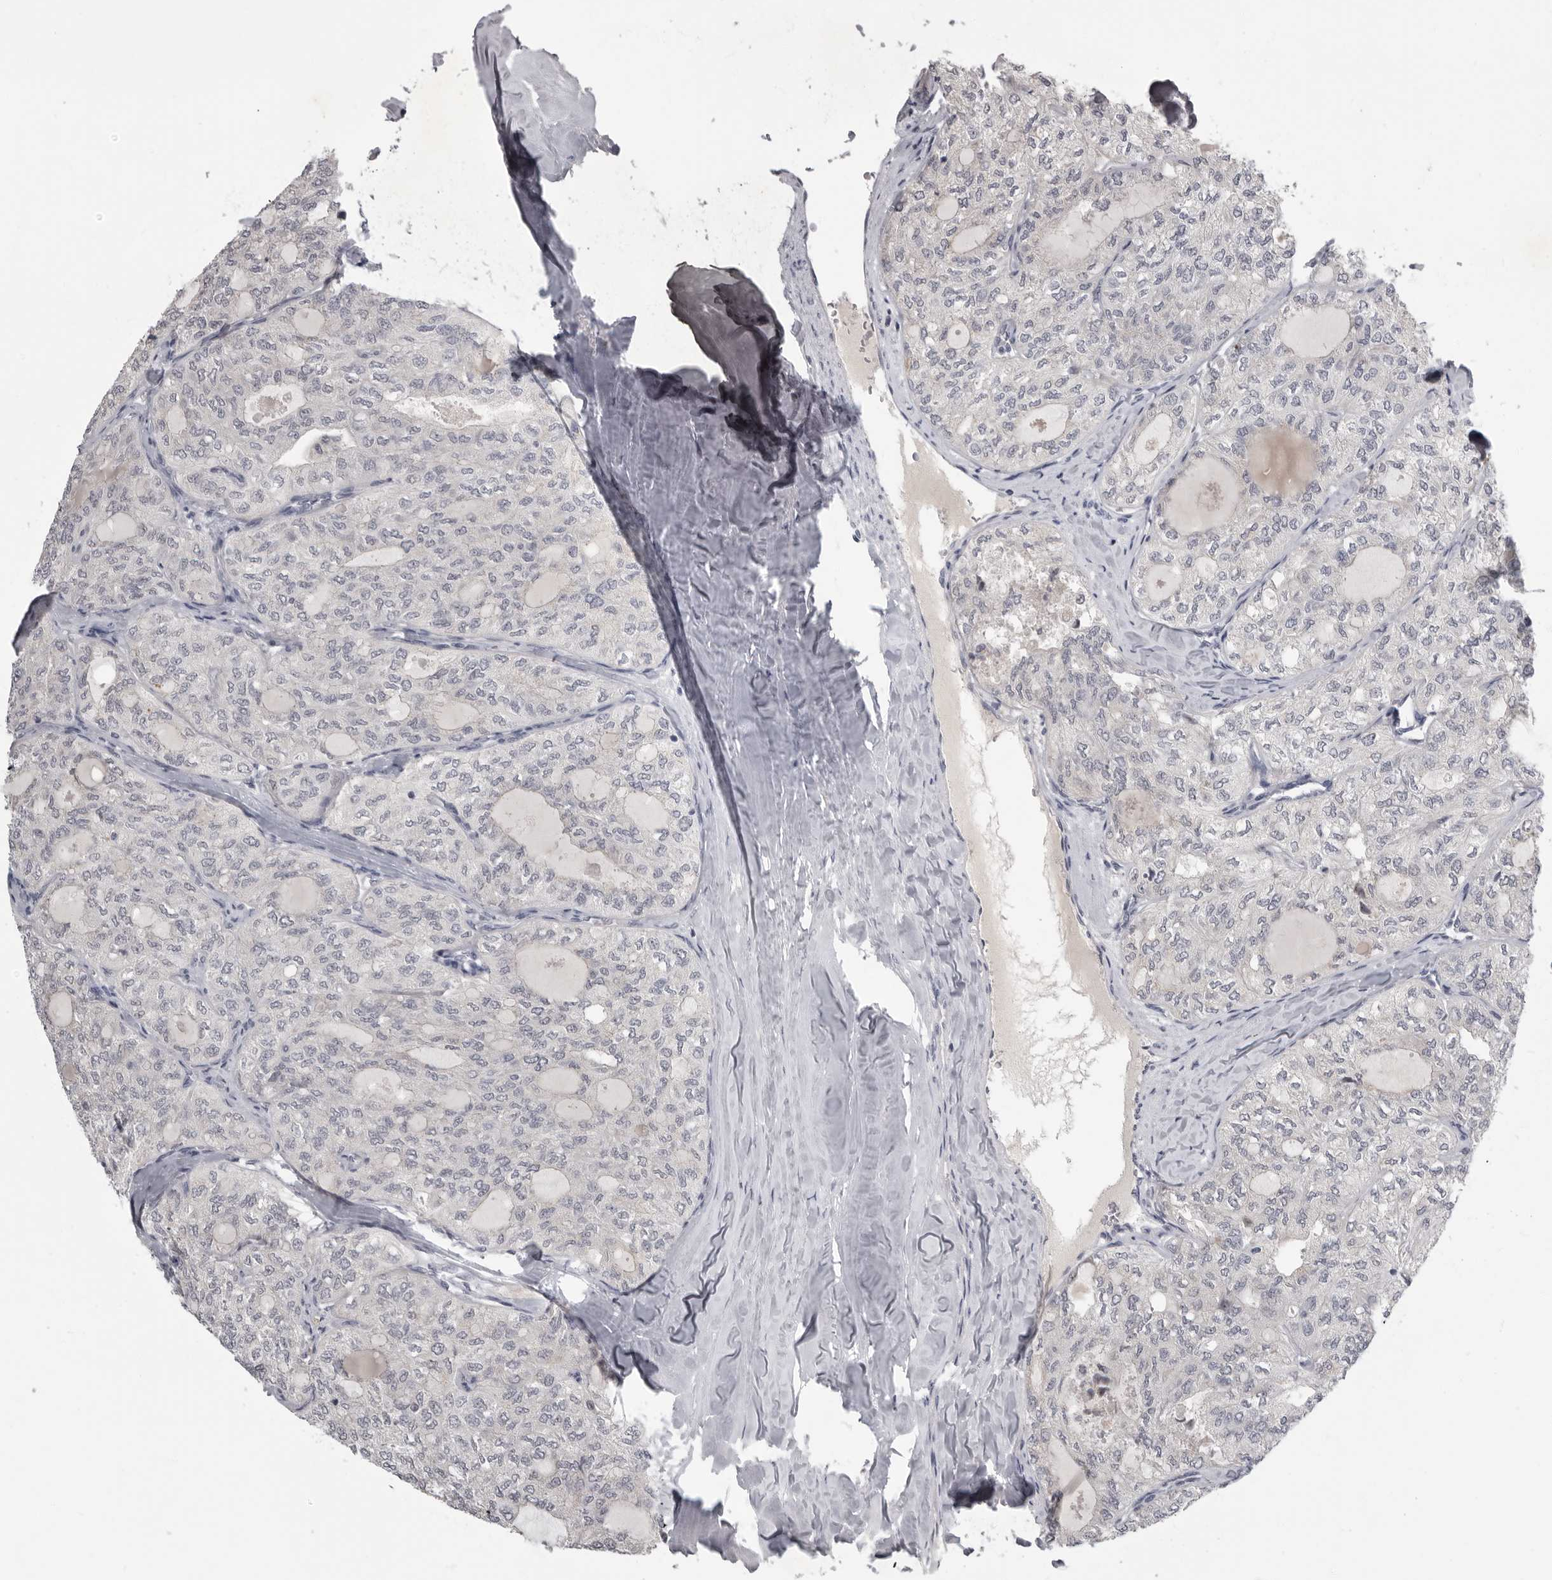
{"staining": {"intensity": "negative", "quantity": "none", "location": "none"}, "tissue": "thyroid cancer", "cell_type": "Tumor cells", "image_type": "cancer", "snomed": [{"axis": "morphology", "description": "Follicular adenoma carcinoma, NOS"}, {"axis": "topography", "description": "Thyroid gland"}], "caption": "Tumor cells show no significant protein positivity in follicular adenoma carcinoma (thyroid).", "gene": "MRTO4", "patient": {"sex": "male", "age": 75}}